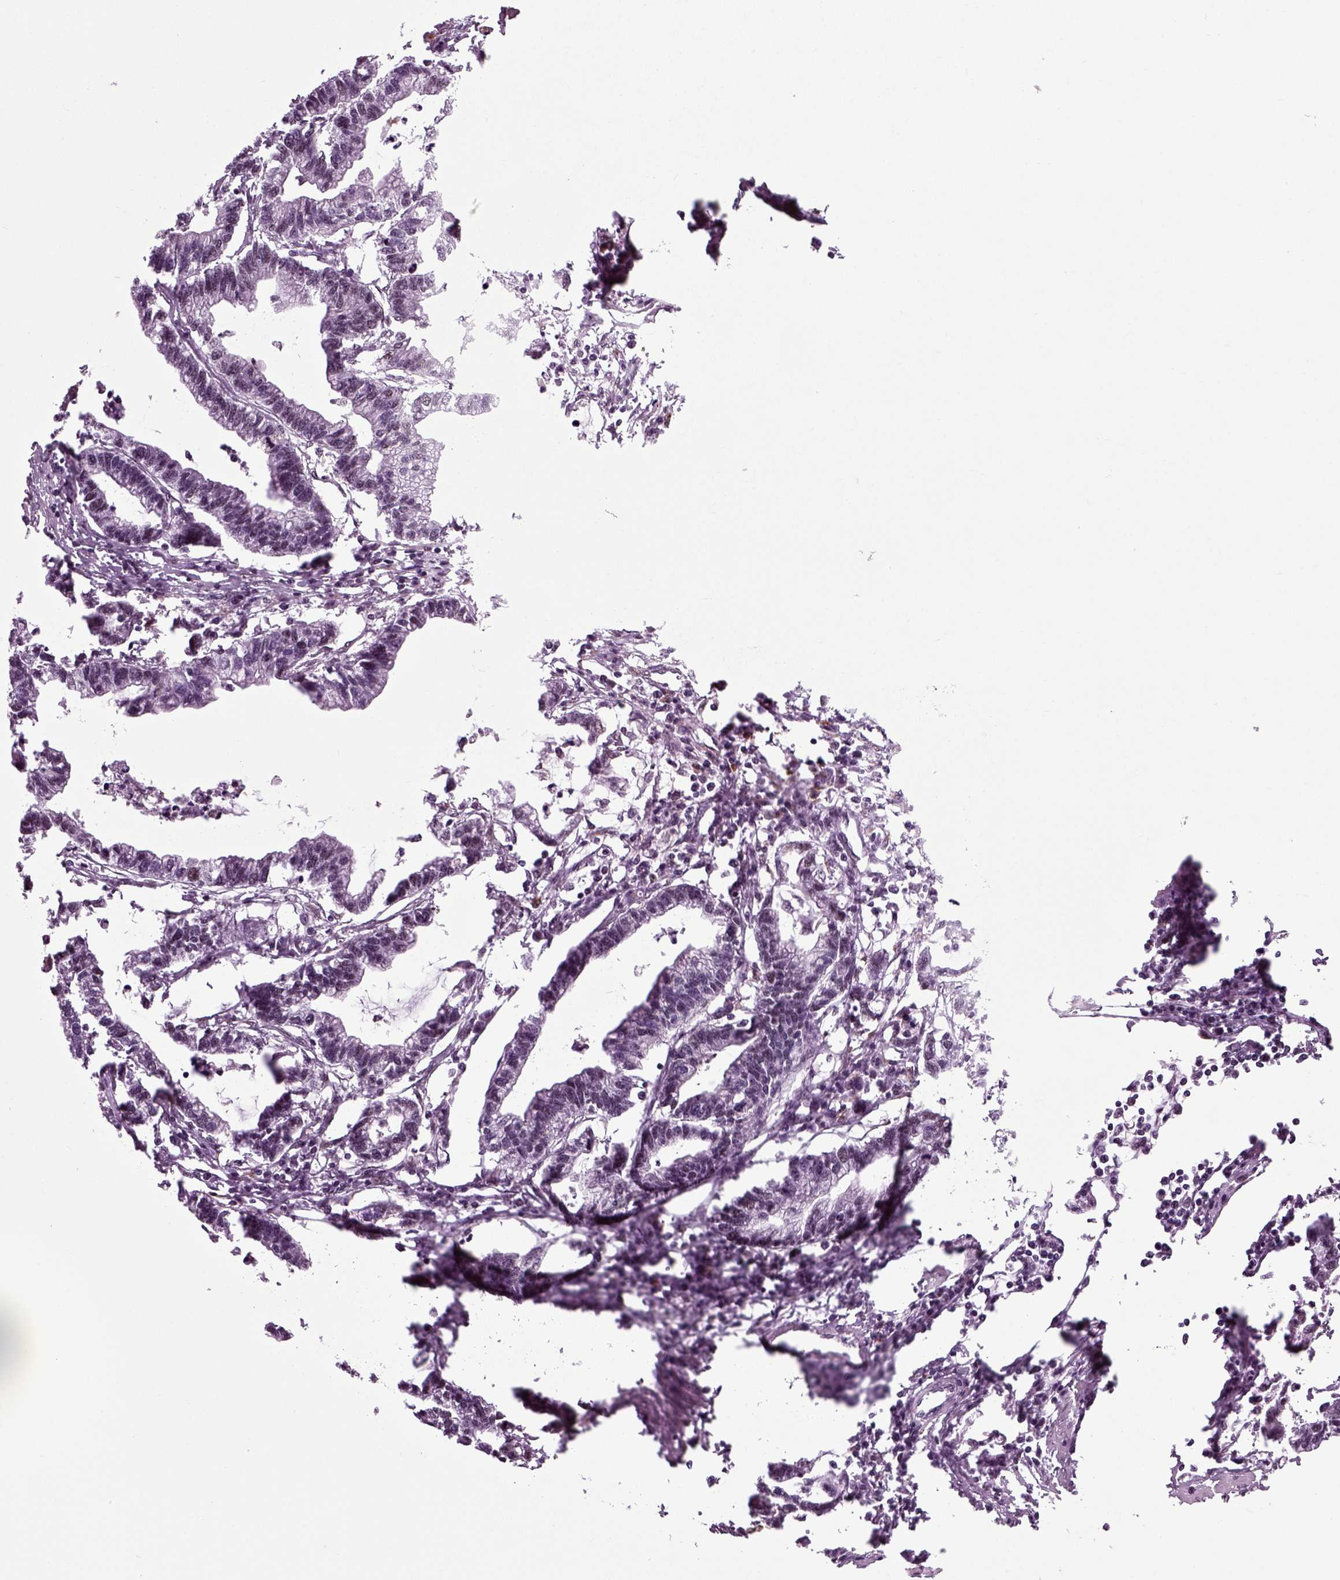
{"staining": {"intensity": "negative", "quantity": "none", "location": "none"}, "tissue": "stomach cancer", "cell_type": "Tumor cells", "image_type": "cancer", "snomed": [{"axis": "morphology", "description": "Adenocarcinoma, NOS"}, {"axis": "topography", "description": "Stomach"}], "caption": "Immunohistochemistry of human adenocarcinoma (stomach) demonstrates no expression in tumor cells. (Stains: DAB IHC with hematoxylin counter stain, Microscopy: brightfield microscopy at high magnification).", "gene": "RCOR3", "patient": {"sex": "male", "age": 83}}